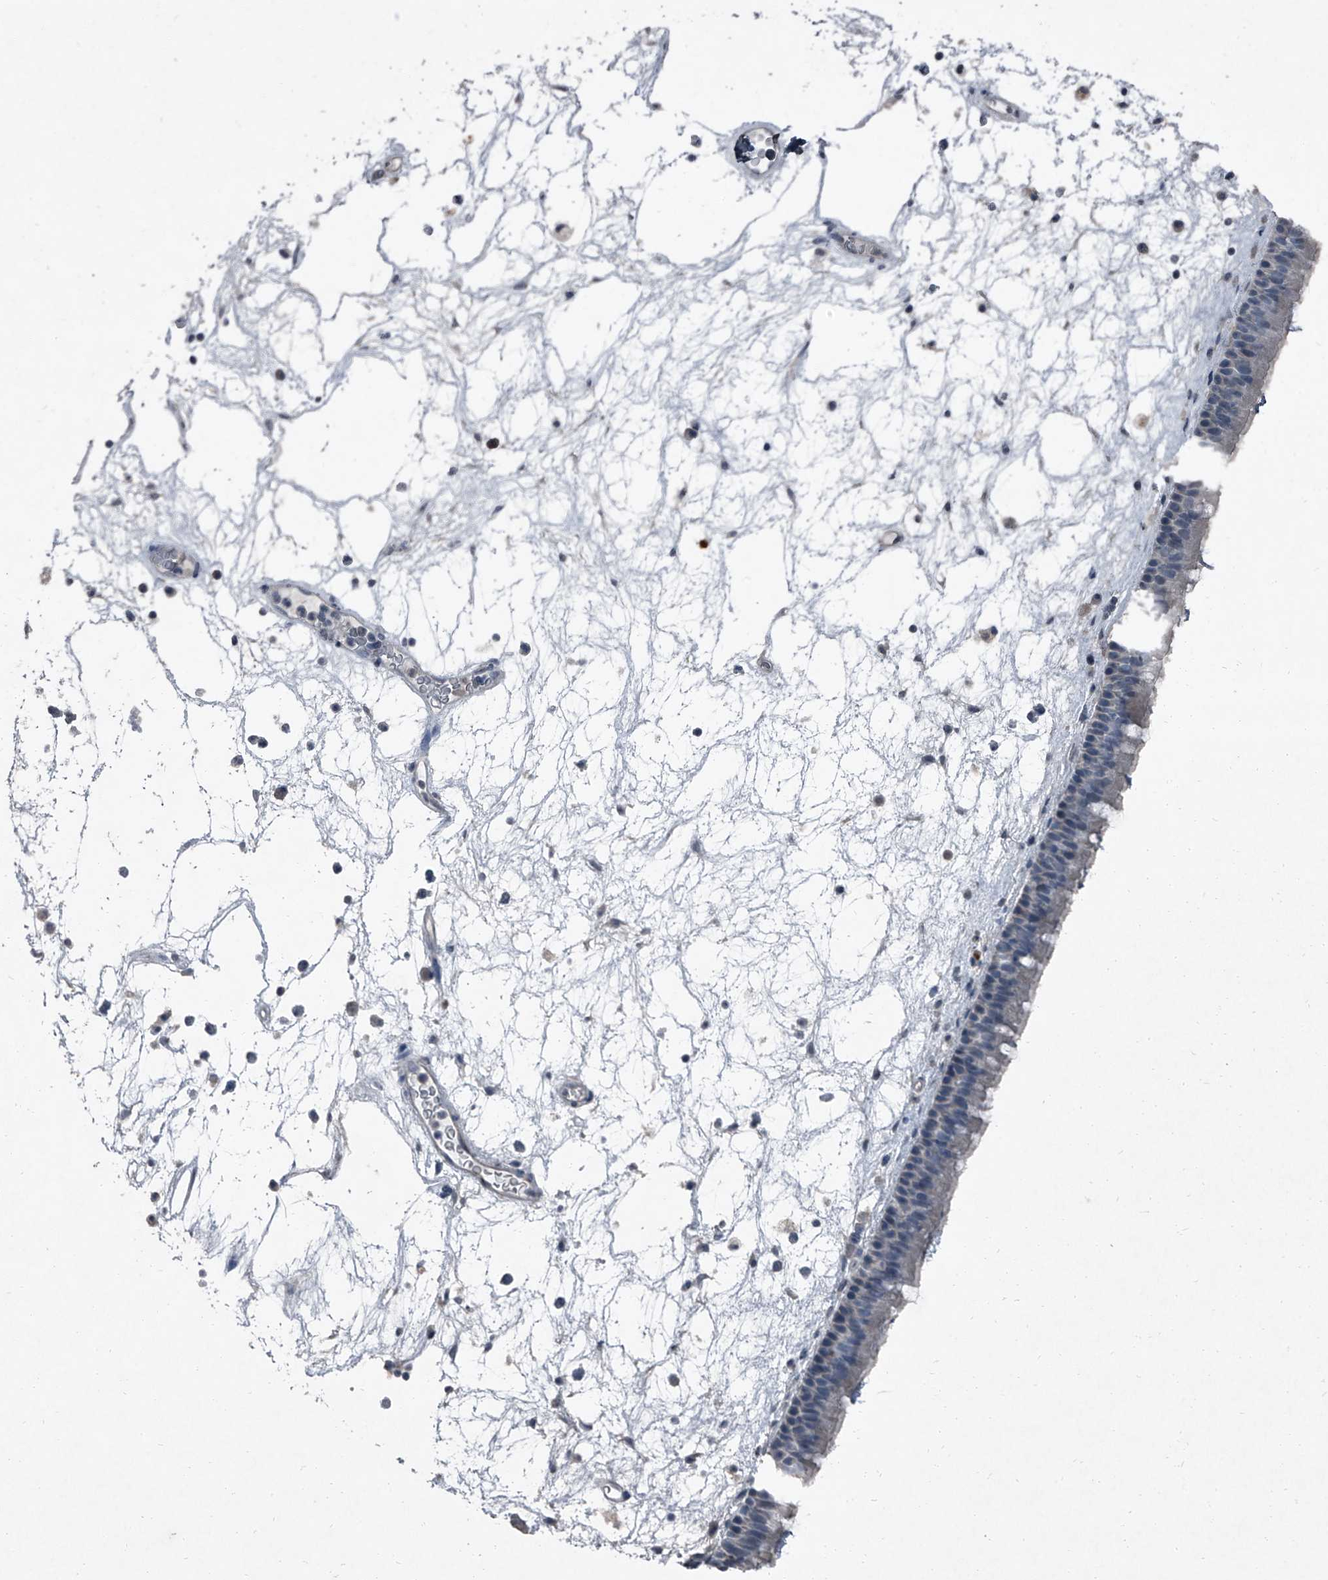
{"staining": {"intensity": "negative", "quantity": "none", "location": "none"}, "tissue": "nasopharynx", "cell_type": "Respiratory epithelial cells", "image_type": "normal", "snomed": [{"axis": "morphology", "description": "Normal tissue, NOS"}, {"axis": "morphology", "description": "Inflammation, NOS"}, {"axis": "morphology", "description": "Malignant melanoma, Metastatic site"}, {"axis": "topography", "description": "Nasopharynx"}], "caption": "This micrograph is of benign nasopharynx stained with IHC to label a protein in brown with the nuclei are counter-stained blue. There is no expression in respiratory epithelial cells.", "gene": "HEPHL1", "patient": {"sex": "male", "age": 70}}